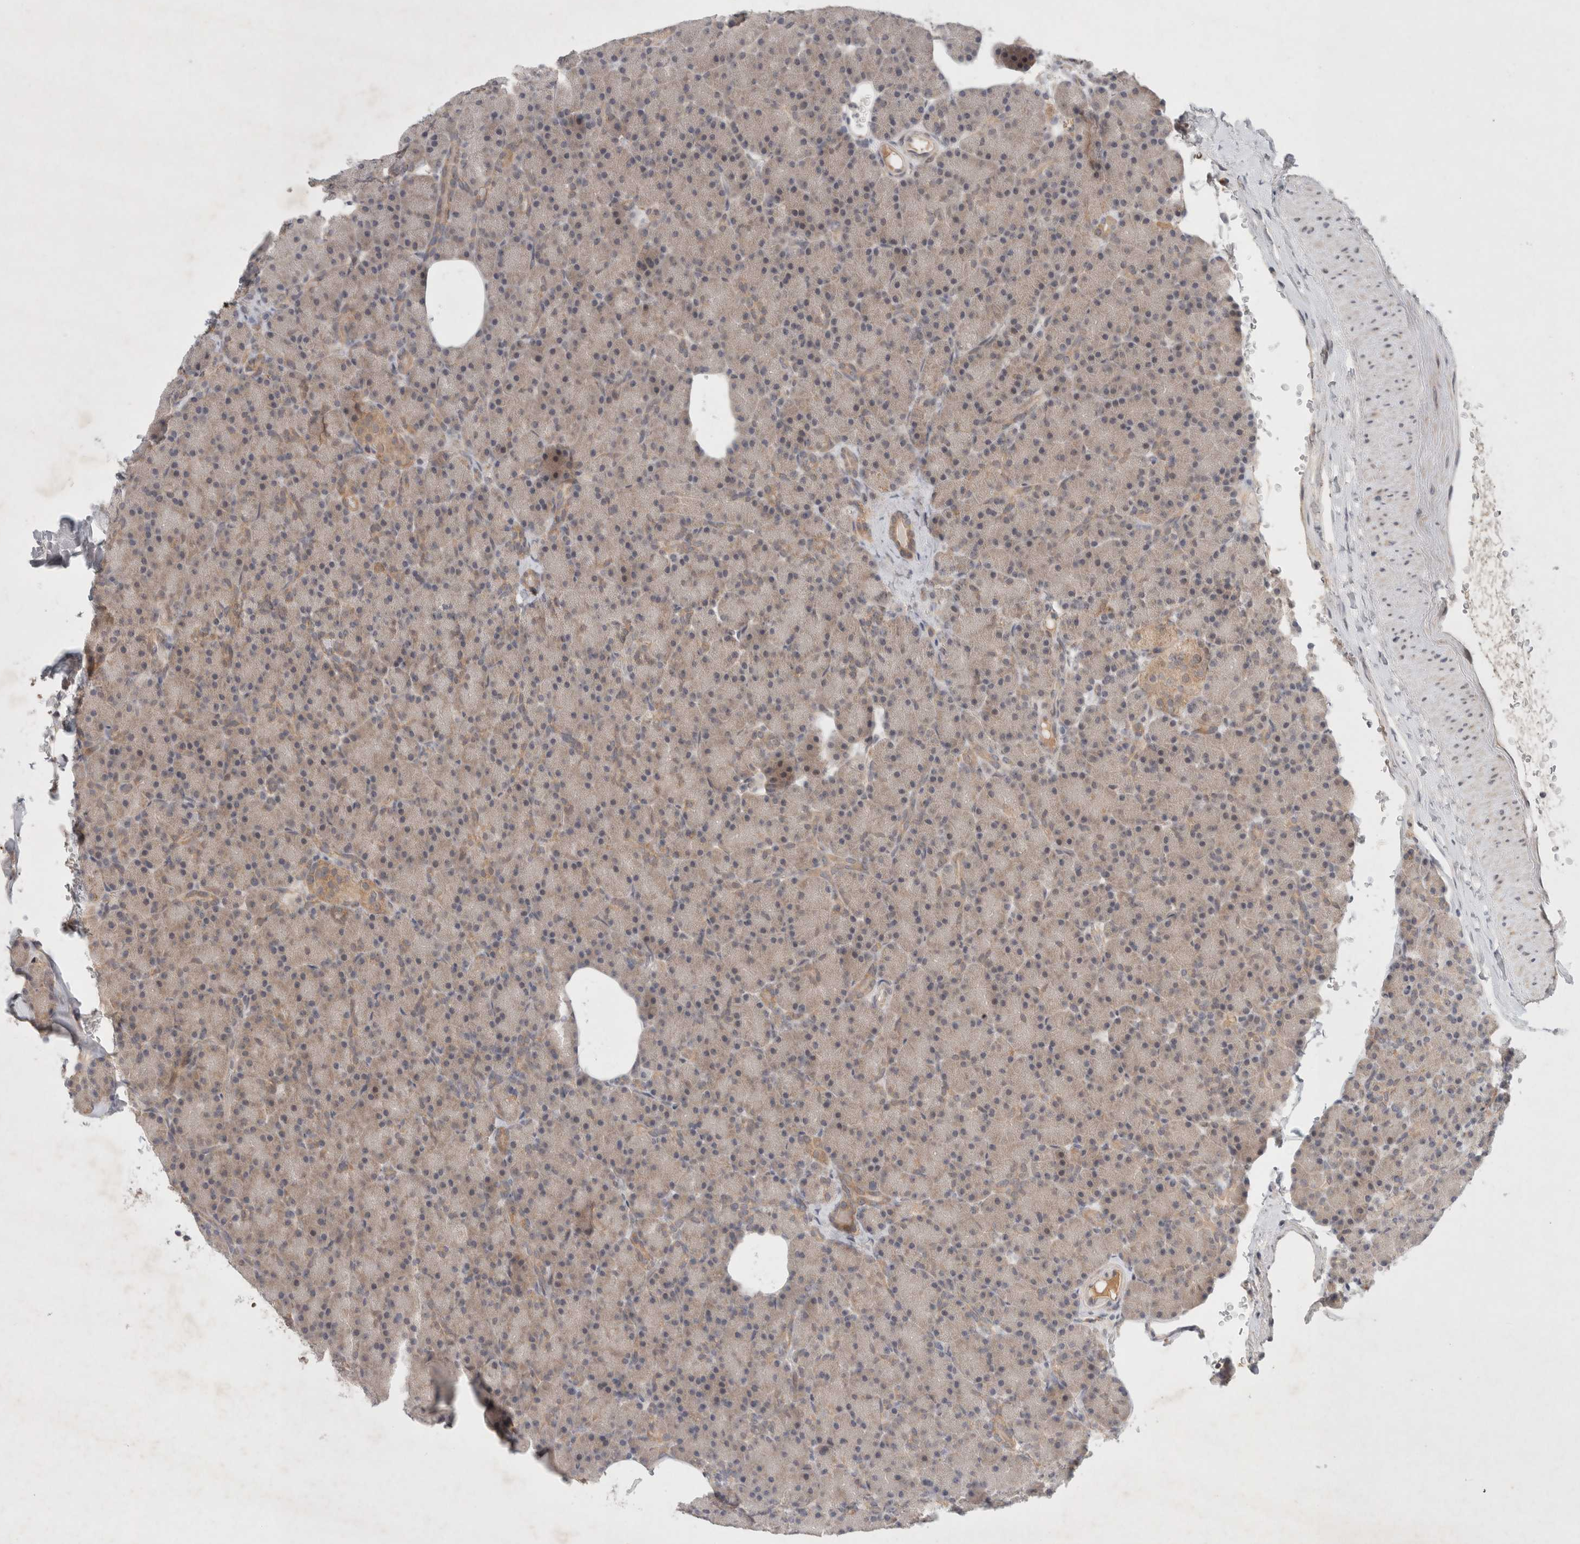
{"staining": {"intensity": "weak", "quantity": "<25%", "location": "cytoplasmic/membranous"}, "tissue": "pancreas", "cell_type": "Exocrine glandular cells", "image_type": "normal", "snomed": [{"axis": "morphology", "description": "Normal tissue, NOS"}, {"axis": "topography", "description": "Pancreas"}], "caption": "This is an immunohistochemistry (IHC) image of benign human pancreas. There is no positivity in exocrine glandular cells.", "gene": "RASAL2", "patient": {"sex": "female", "age": 43}}